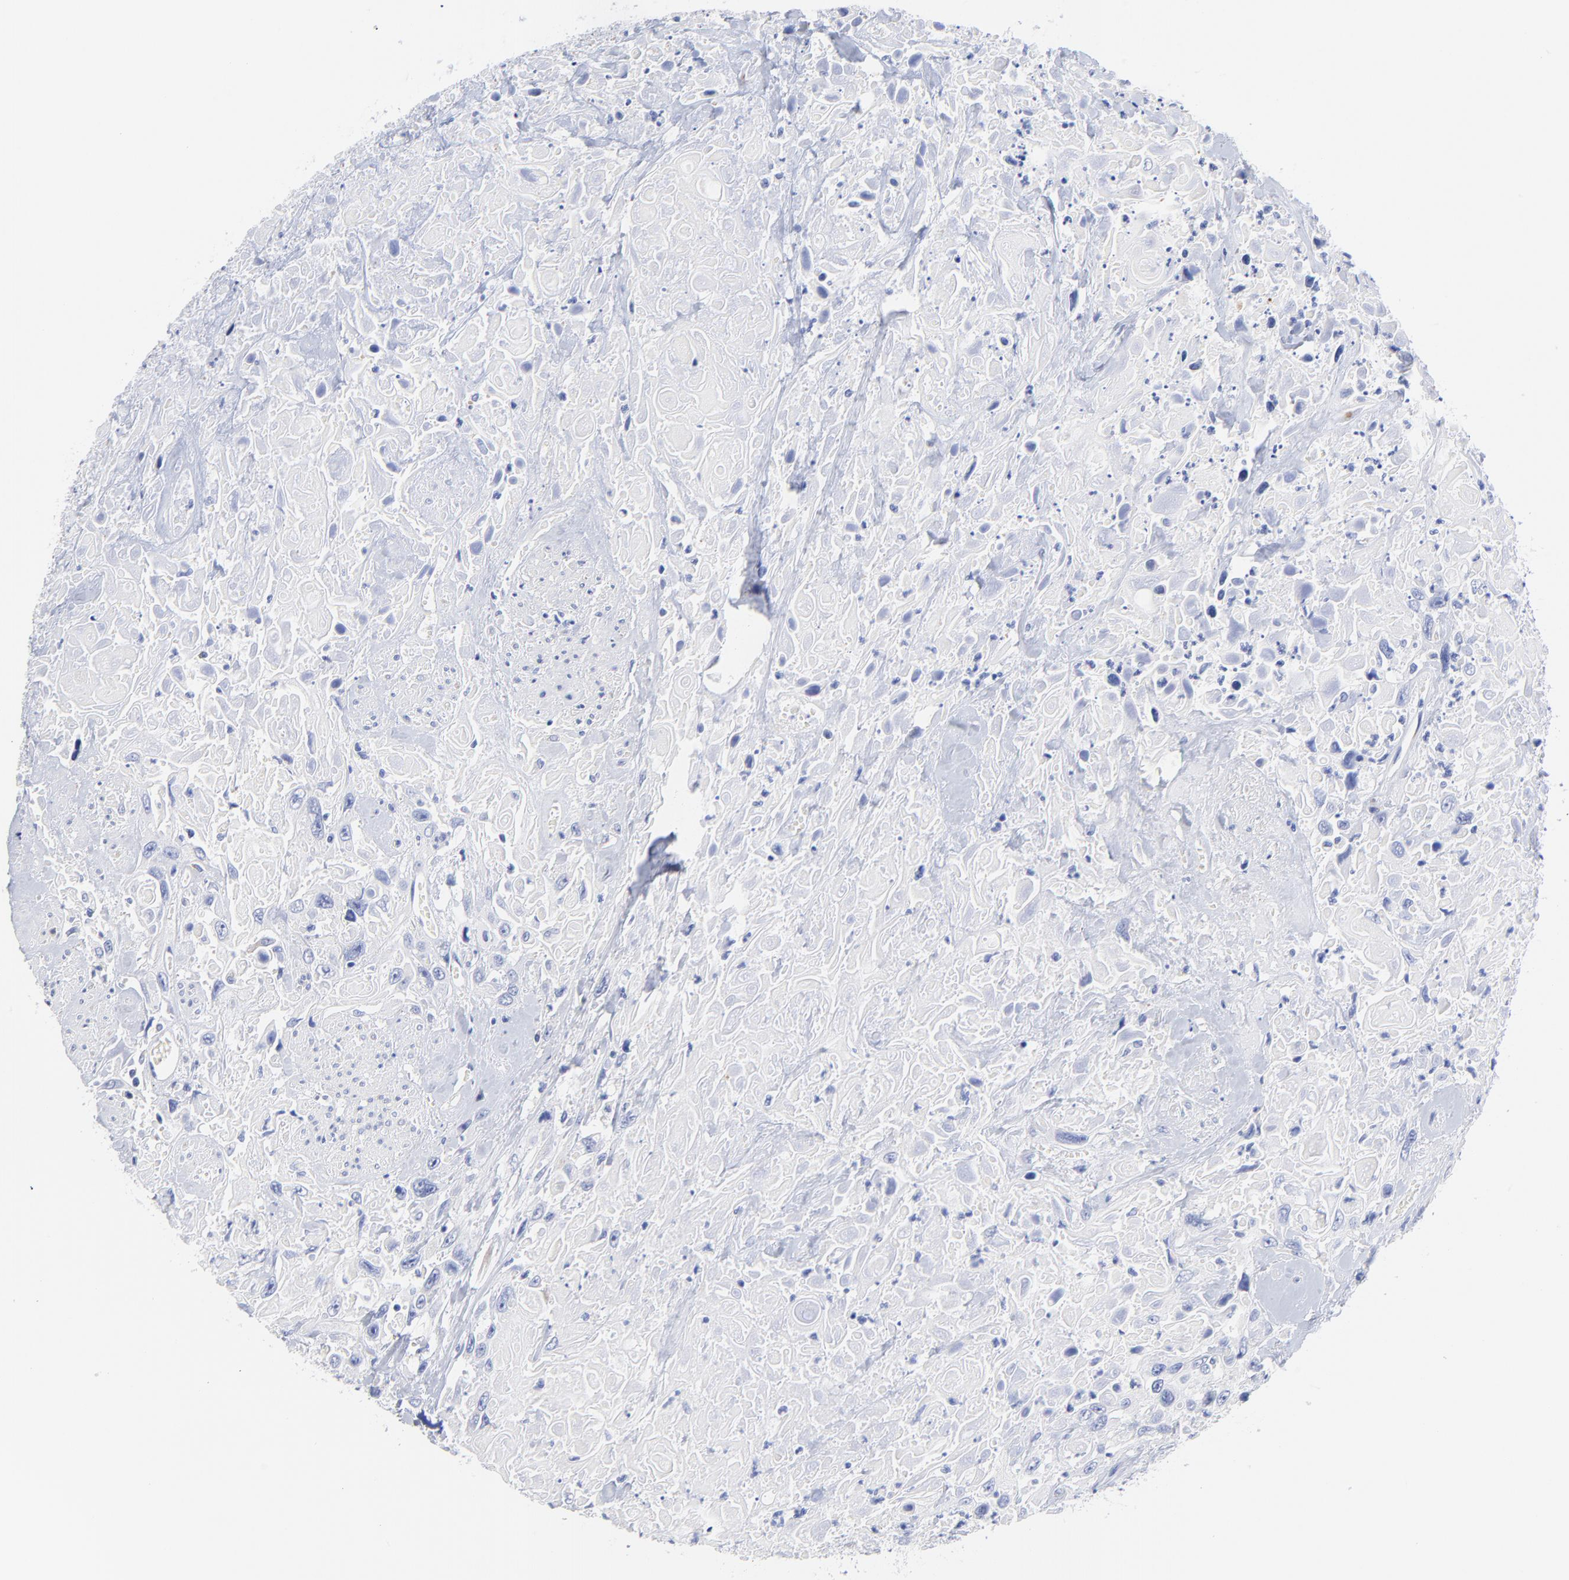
{"staining": {"intensity": "negative", "quantity": "none", "location": "none"}, "tissue": "urothelial cancer", "cell_type": "Tumor cells", "image_type": "cancer", "snomed": [{"axis": "morphology", "description": "Urothelial carcinoma, High grade"}, {"axis": "topography", "description": "Urinary bladder"}], "caption": "The micrograph demonstrates no significant positivity in tumor cells of urothelial cancer.", "gene": "LAX1", "patient": {"sex": "female", "age": 84}}